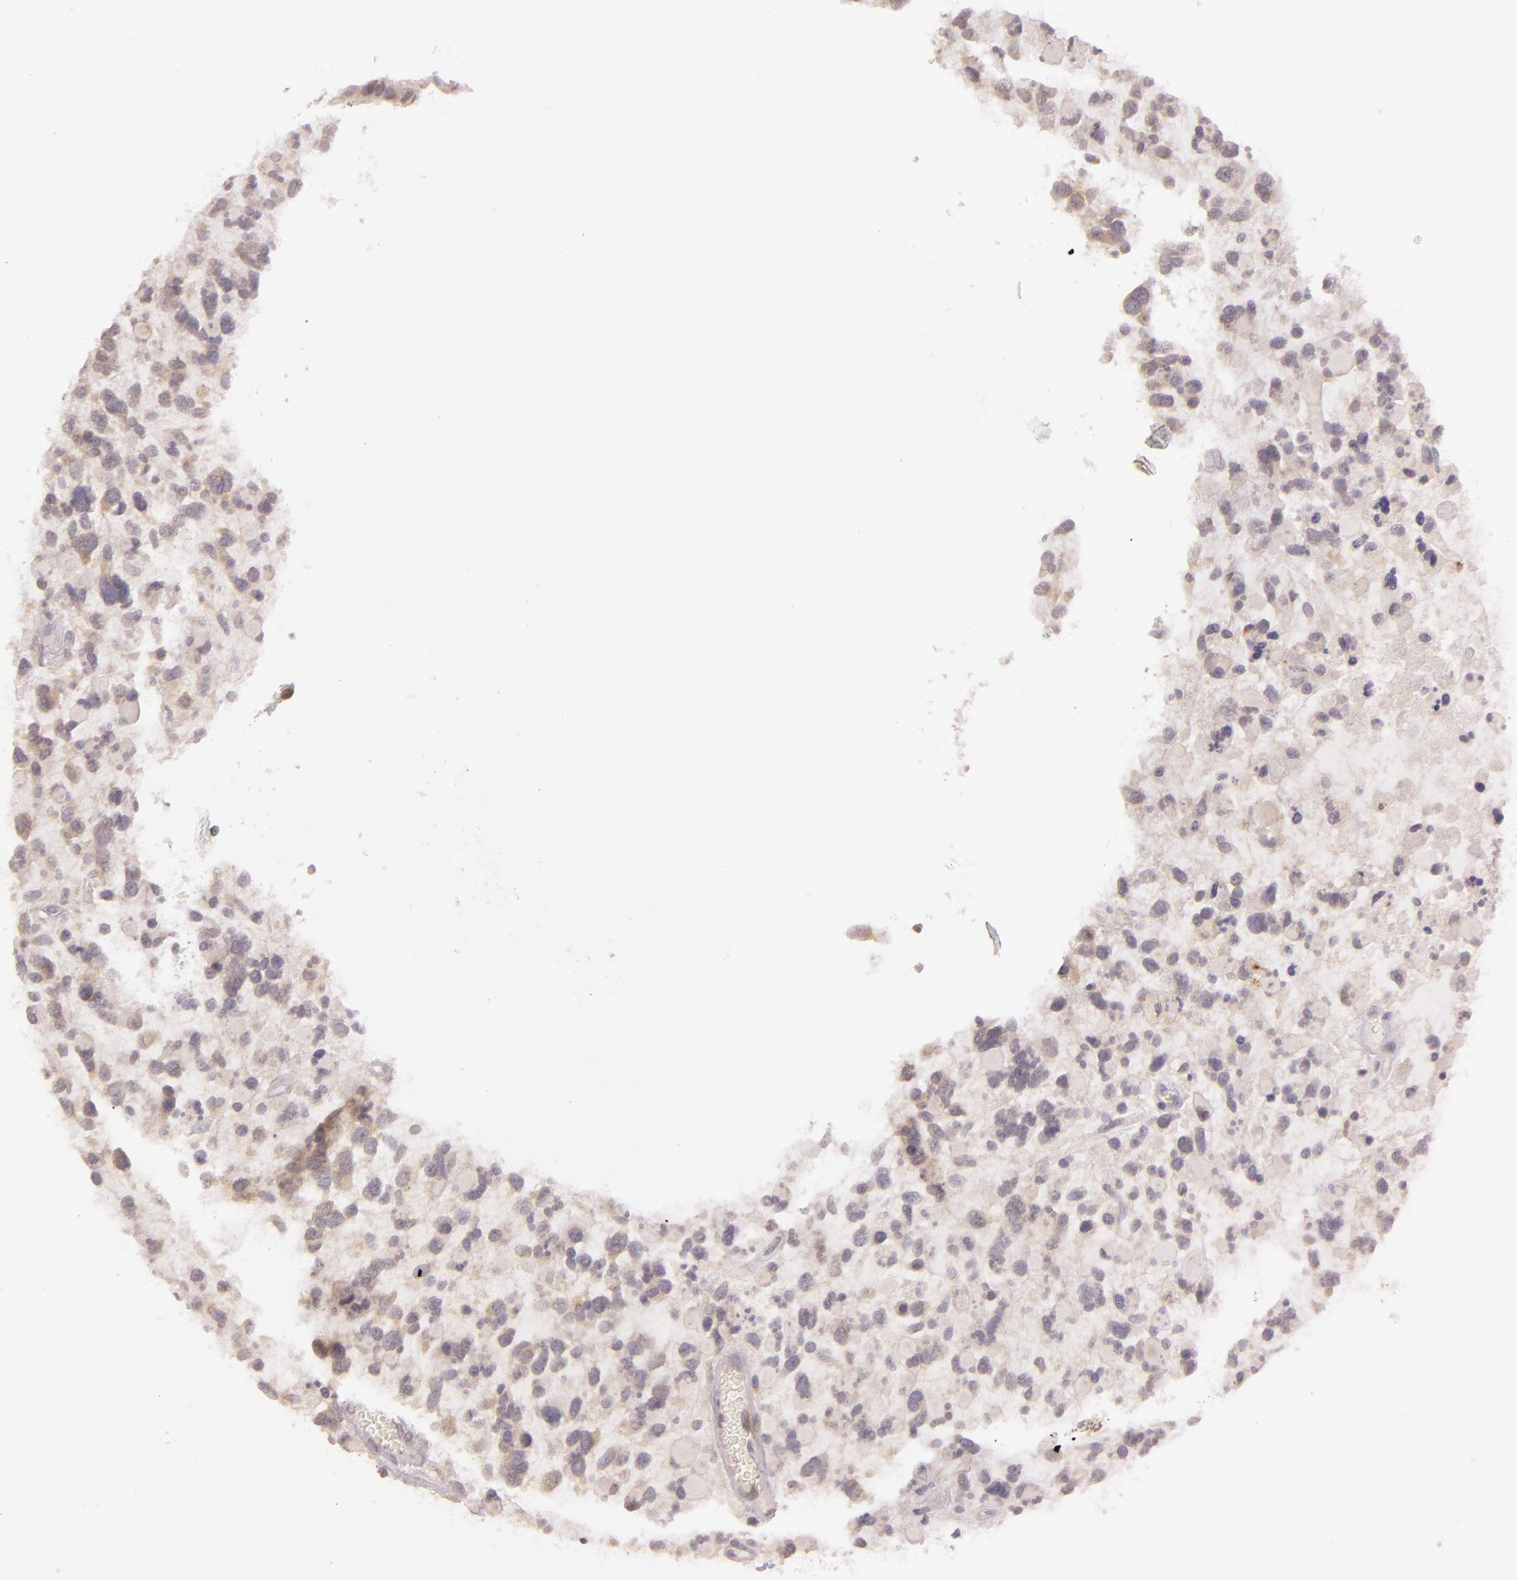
{"staining": {"intensity": "weak", "quantity": ">75%", "location": "cytoplasmic/membranous"}, "tissue": "glioma", "cell_type": "Tumor cells", "image_type": "cancer", "snomed": [{"axis": "morphology", "description": "Glioma, malignant, High grade"}, {"axis": "topography", "description": "Brain"}], "caption": "Glioma stained with DAB (3,3'-diaminobenzidine) immunohistochemistry (IHC) demonstrates low levels of weak cytoplasmic/membranous positivity in about >75% of tumor cells.", "gene": "LGMN", "patient": {"sex": "female", "age": 37}}